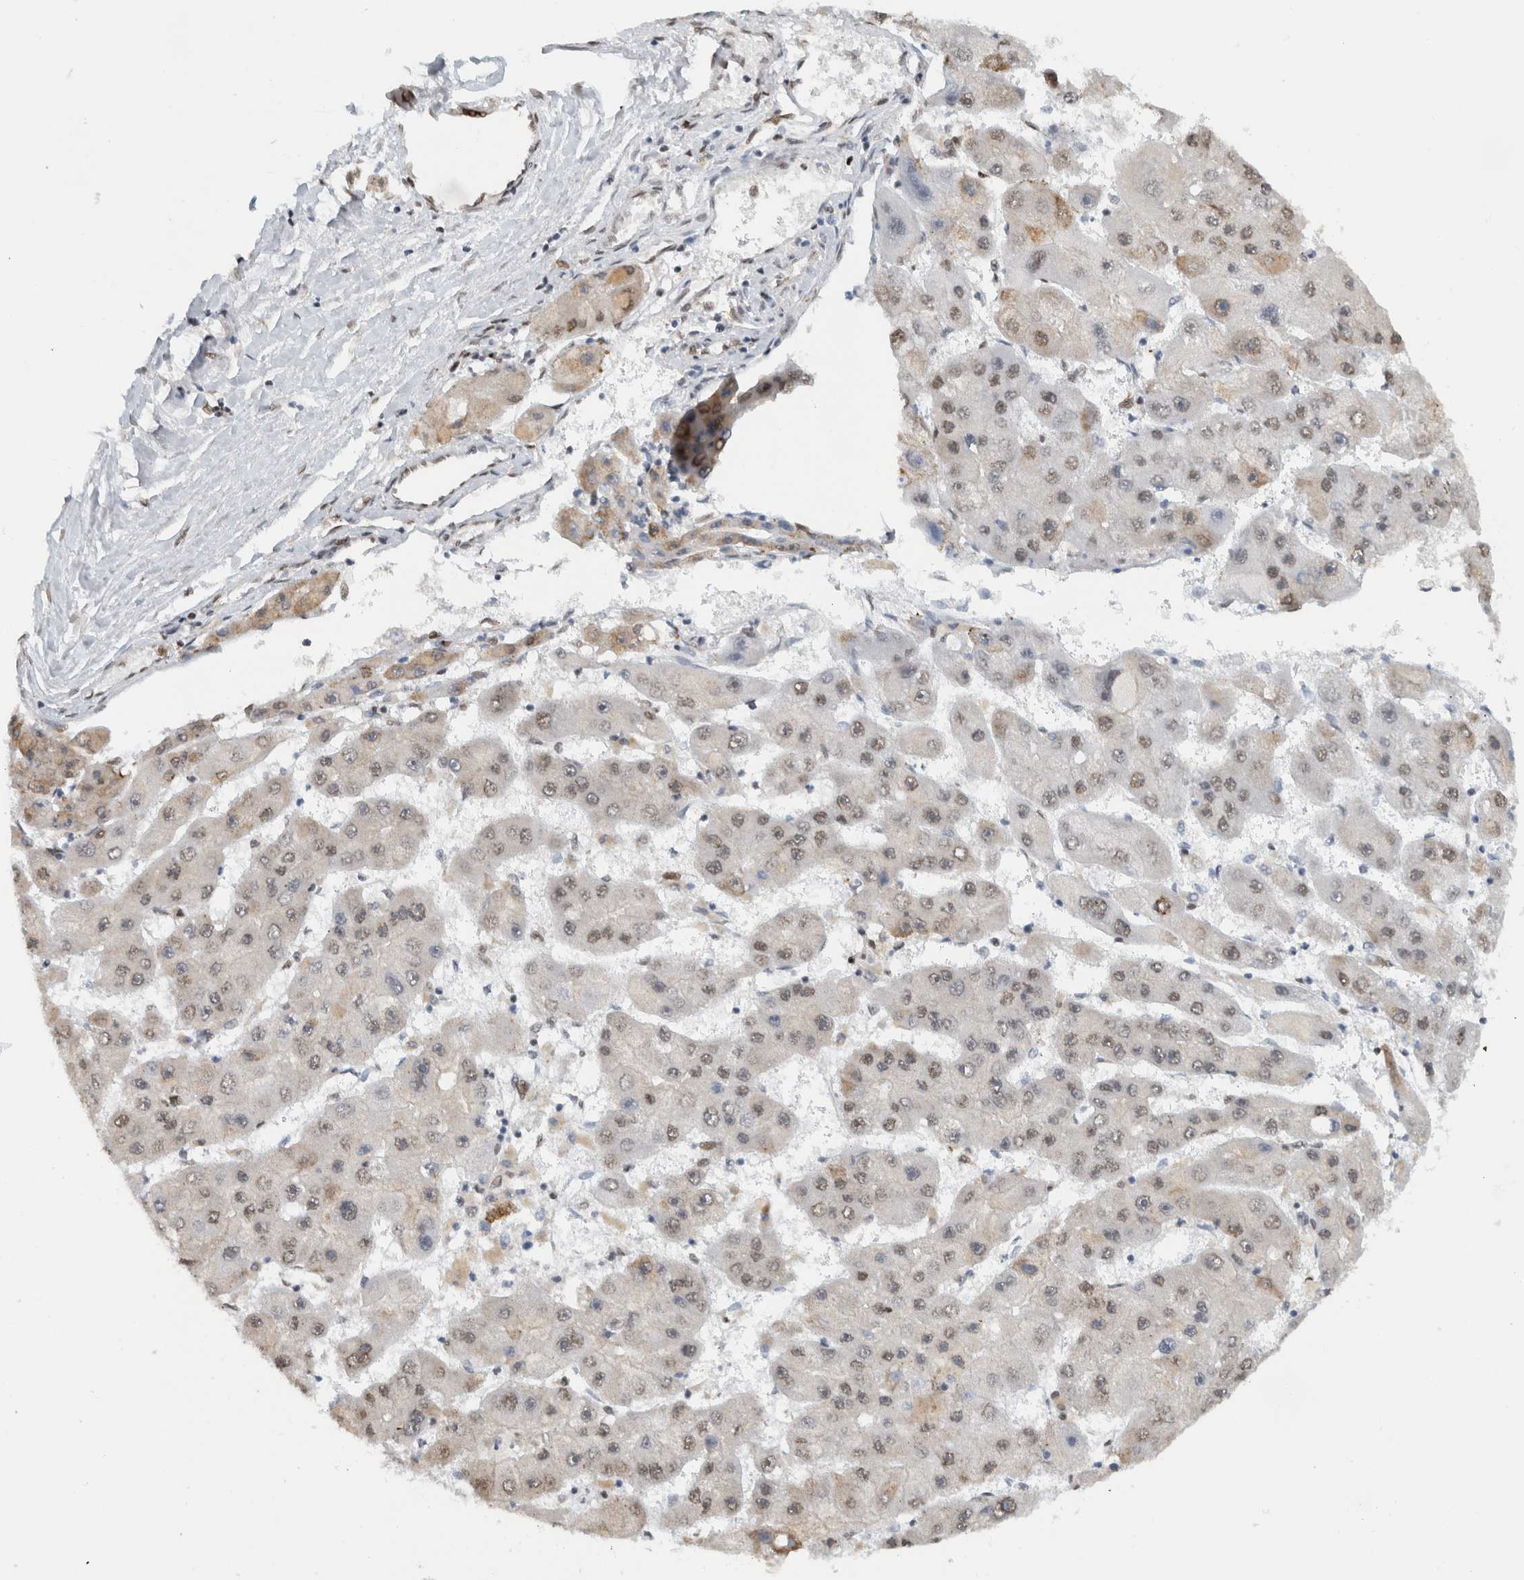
{"staining": {"intensity": "weak", "quantity": ">75%", "location": "nuclear"}, "tissue": "liver cancer", "cell_type": "Tumor cells", "image_type": "cancer", "snomed": [{"axis": "morphology", "description": "Carcinoma, Hepatocellular, NOS"}, {"axis": "topography", "description": "Liver"}], "caption": "Human liver cancer (hepatocellular carcinoma) stained for a protein (brown) shows weak nuclear positive positivity in approximately >75% of tumor cells.", "gene": "HNRNPR", "patient": {"sex": "female", "age": 61}}